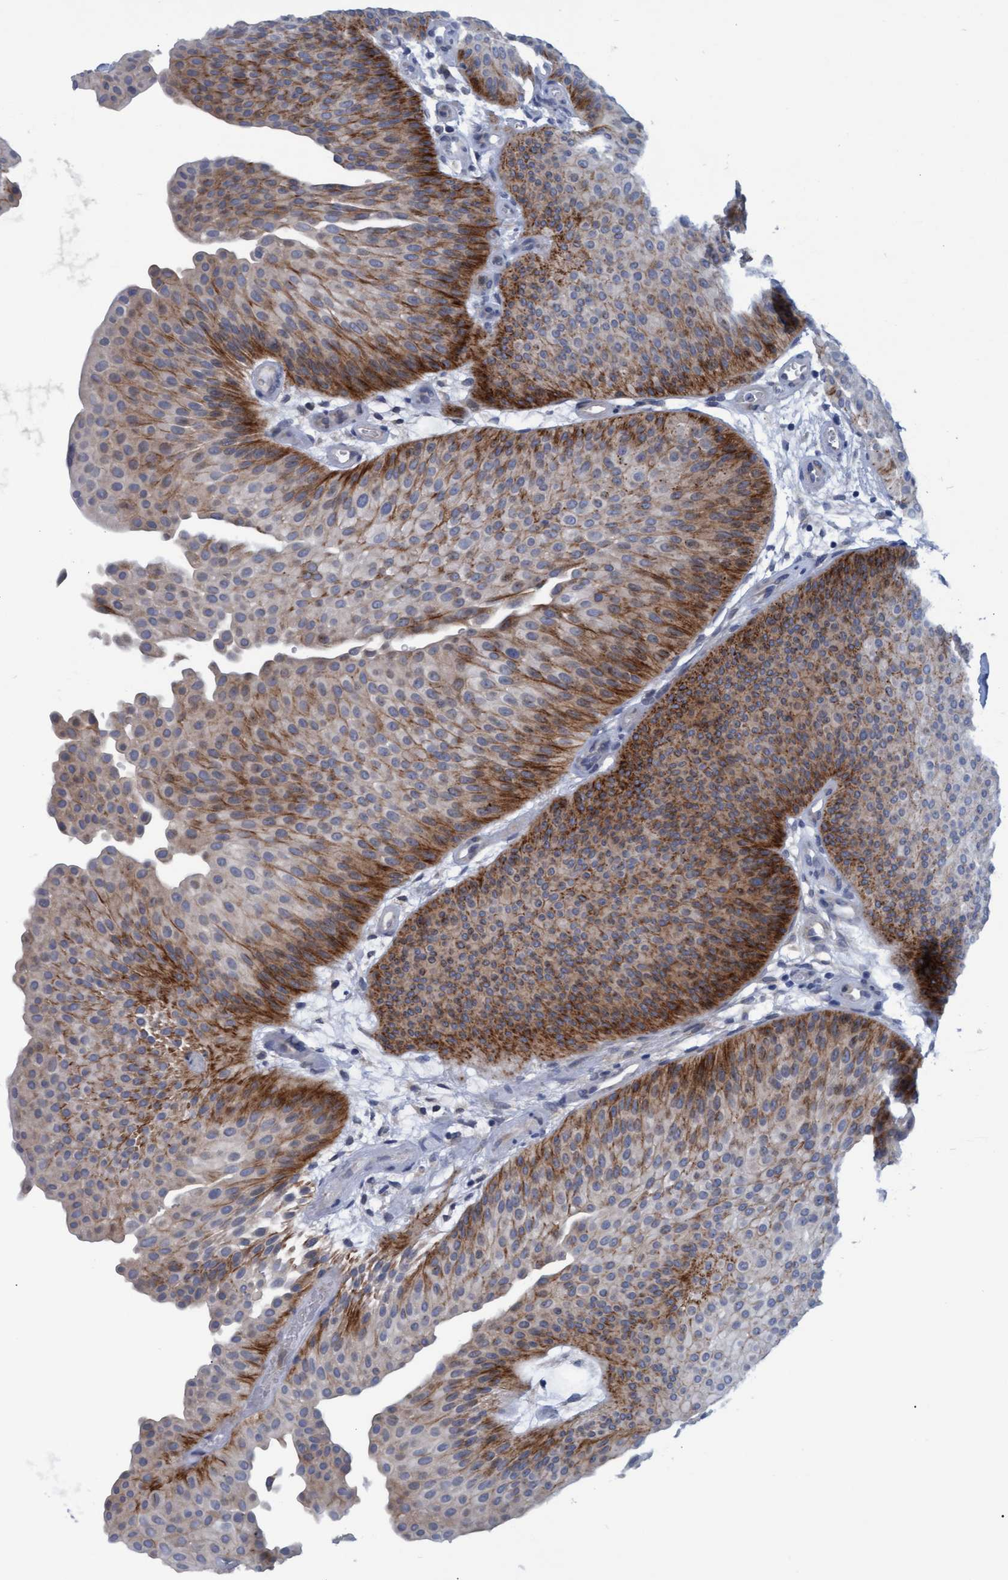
{"staining": {"intensity": "moderate", "quantity": "25%-75%", "location": "cytoplasmic/membranous"}, "tissue": "urothelial cancer", "cell_type": "Tumor cells", "image_type": "cancer", "snomed": [{"axis": "morphology", "description": "Urothelial carcinoma, Low grade"}, {"axis": "topography", "description": "Urinary bladder"}], "caption": "This is an image of IHC staining of urothelial carcinoma (low-grade), which shows moderate positivity in the cytoplasmic/membranous of tumor cells.", "gene": "SSTR3", "patient": {"sex": "female", "age": 60}}